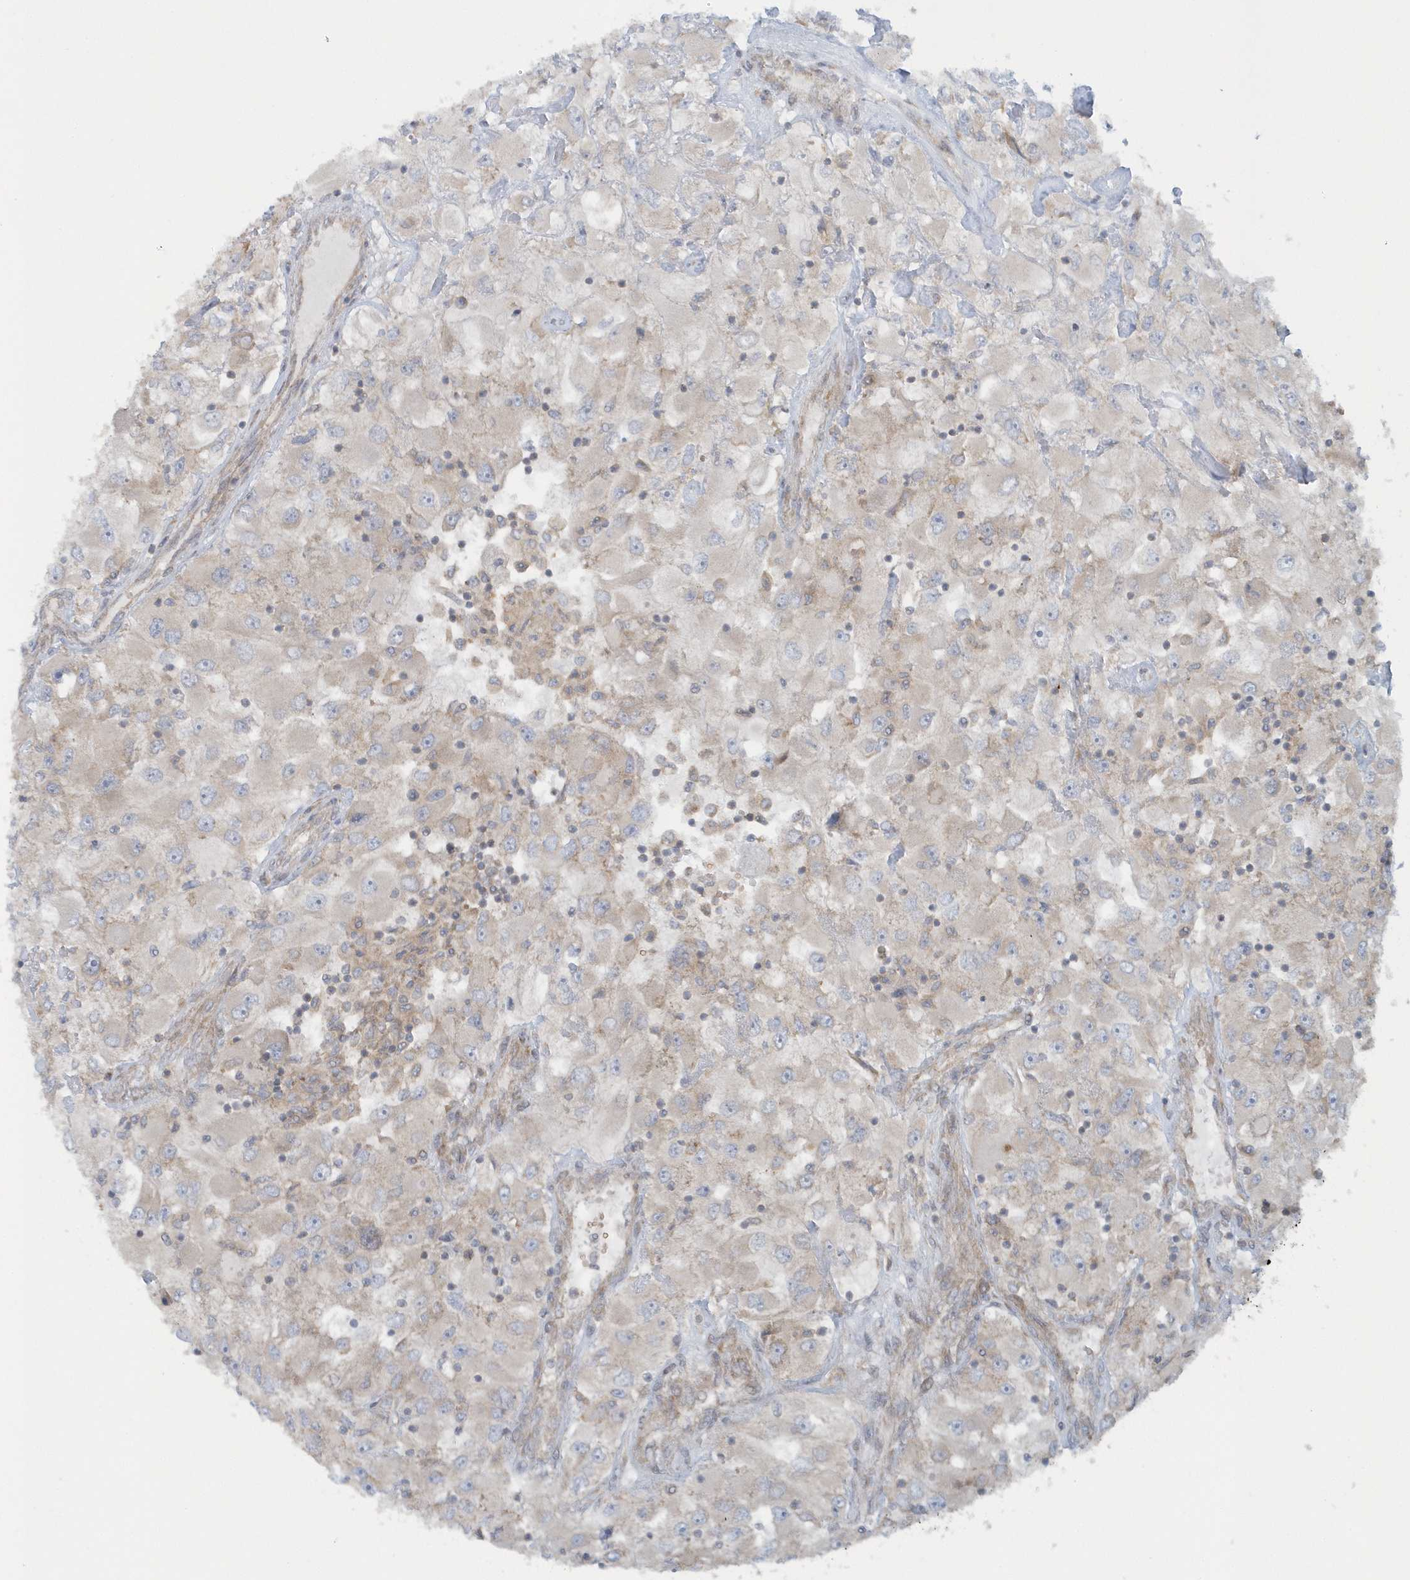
{"staining": {"intensity": "negative", "quantity": "none", "location": "none"}, "tissue": "renal cancer", "cell_type": "Tumor cells", "image_type": "cancer", "snomed": [{"axis": "morphology", "description": "Adenocarcinoma, NOS"}, {"axis": "topography", "description": "Kidney"}], "caption": "Tumor cells are negative for protein expression in human adenocarcinoma (renal).", "gene": "CNOT10", "patient": {"sex": "female", "age": 52}}